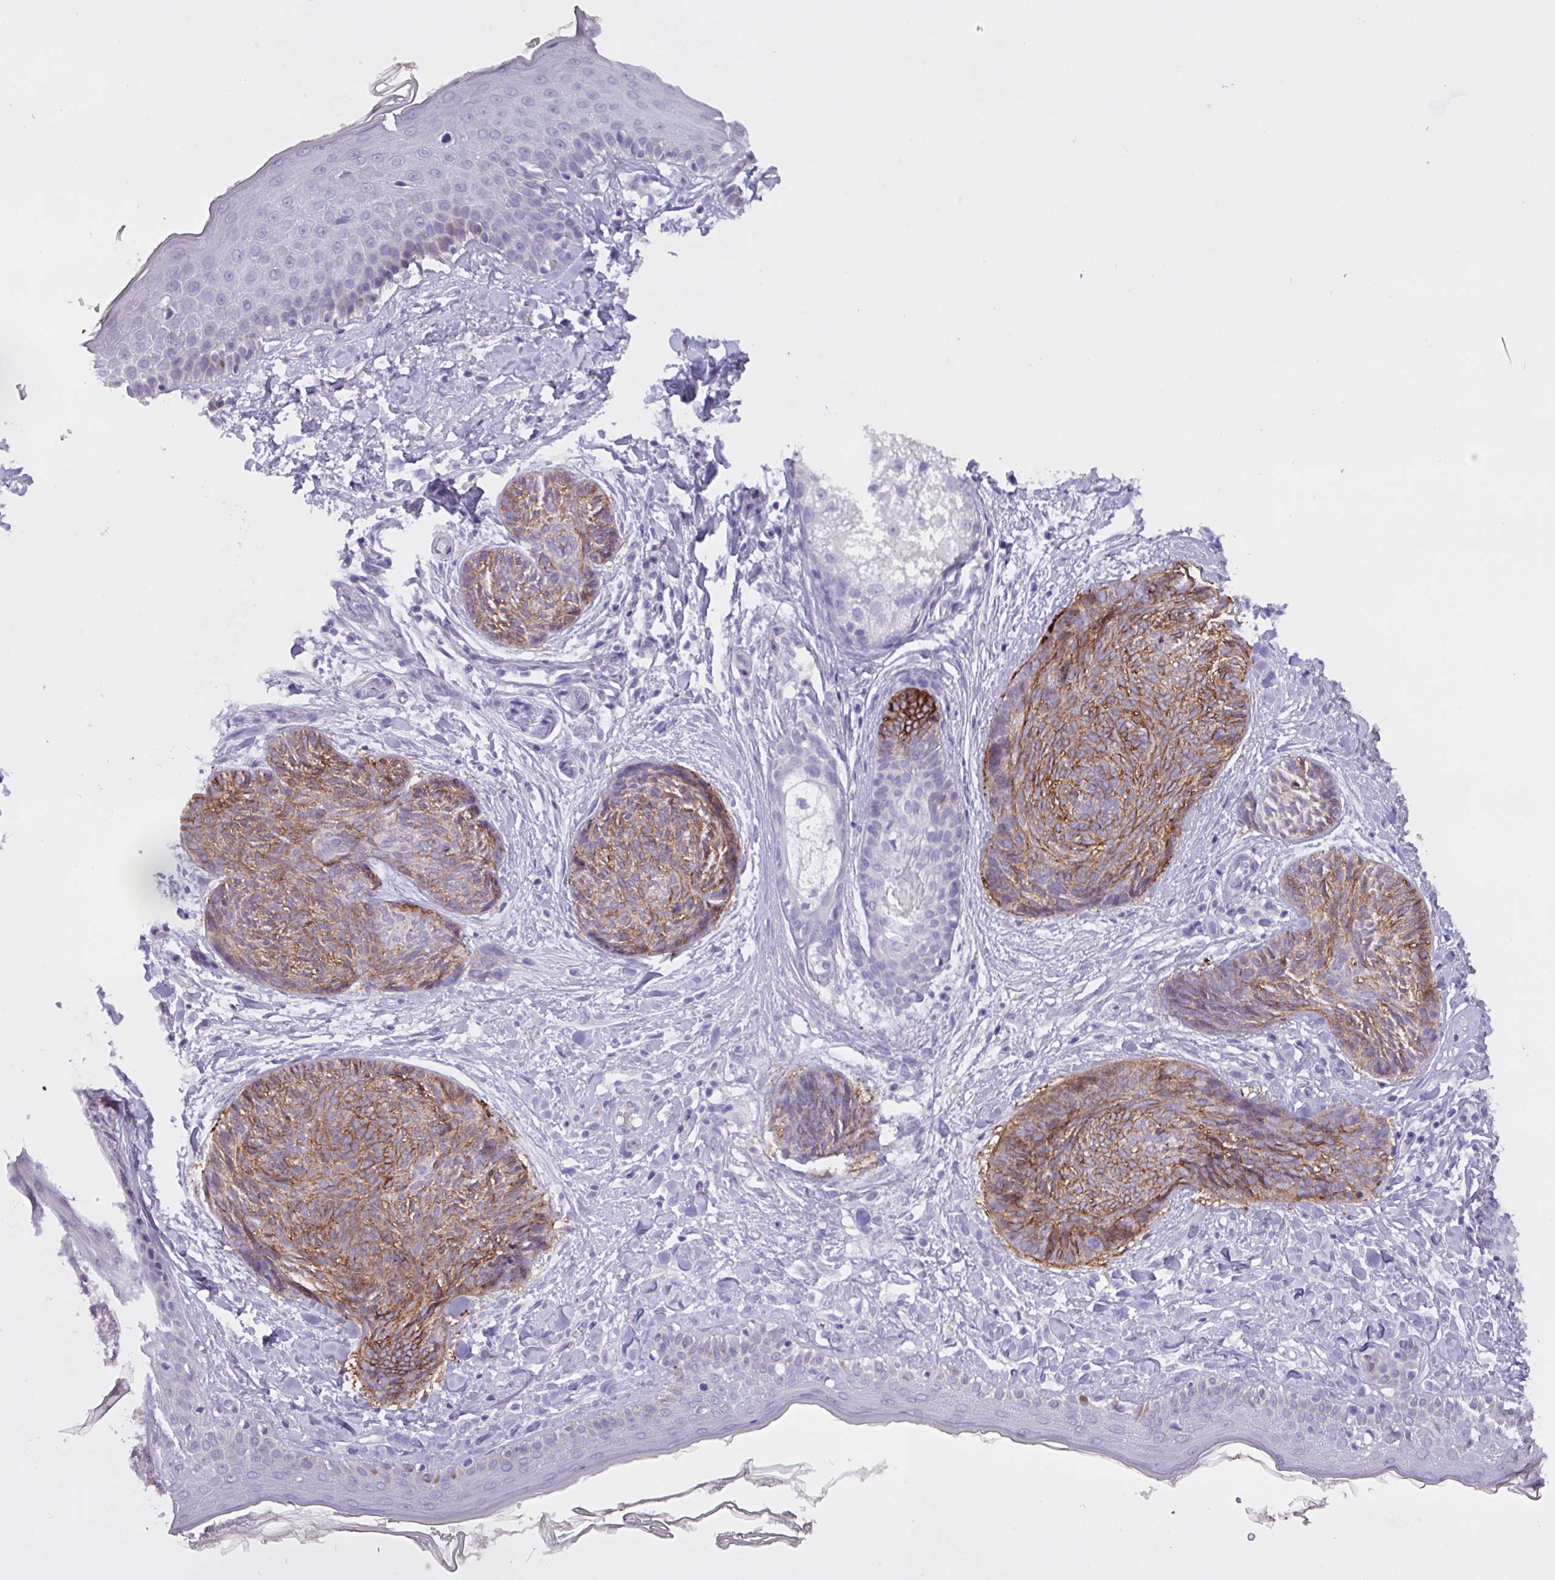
{"staining": {"intensity": "moderate", "quantity": ">75%", "location": "cytoplasmic/membranous"}, "tissue": "skin cancer", "cell_type": "Tumor cells", "image_type": "cancer", "snomed": [{"axis": "morphology", "description": "Basal cell carcinoma"}, {"axis": "topography", "description": "Skin"}], "caption": "An image showing moderate cytoplasmic/membranous expression in approximately >75% of tumor cells in skin cancer (basal cell carcinoma), as visualized by brown immunohistochemical staining.", "gene": "EPCAM", "patient": {"sex": "male", "age": 73}}